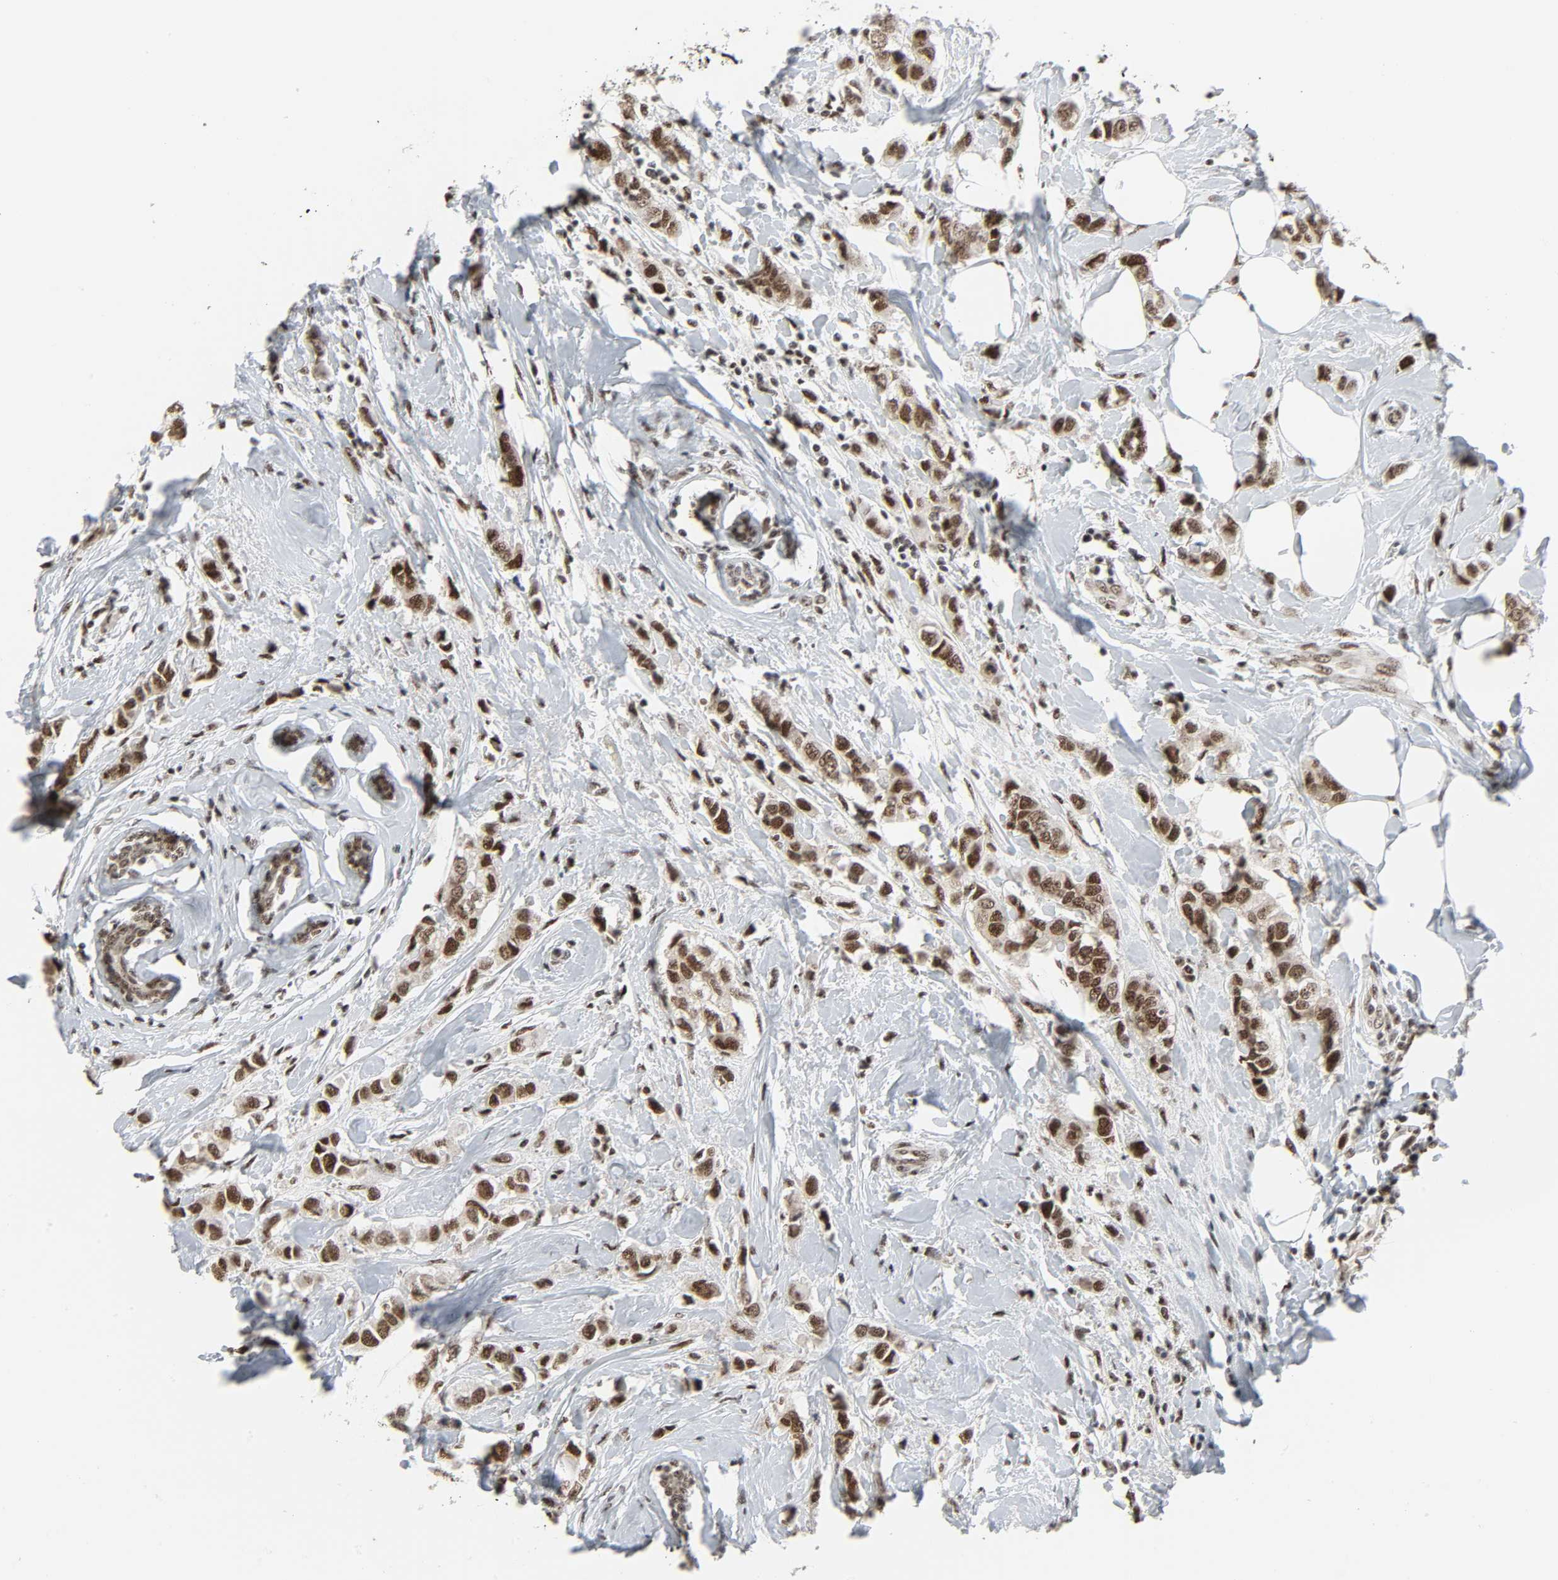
{"staining": {"intensity": "strong", "quantity": ">75%", "location": "nuclear"}, "tissue": "breast cancer", "cell_type": "Tumor cells", "image_type": "cancer", "snomed": [{"axis": "morphology", "description": "Duct carcinoma"}, {"axis": "topography", "description": "Breast"}], "caption": "There is high levels of strong nuclear staining in tumor cells of breast cancer (intraductal carcinoma), as demonstrated by immunohistochemical staining (brown color).", "gene": "CDK7", "patient": {"sex": "female", "age": 50}}